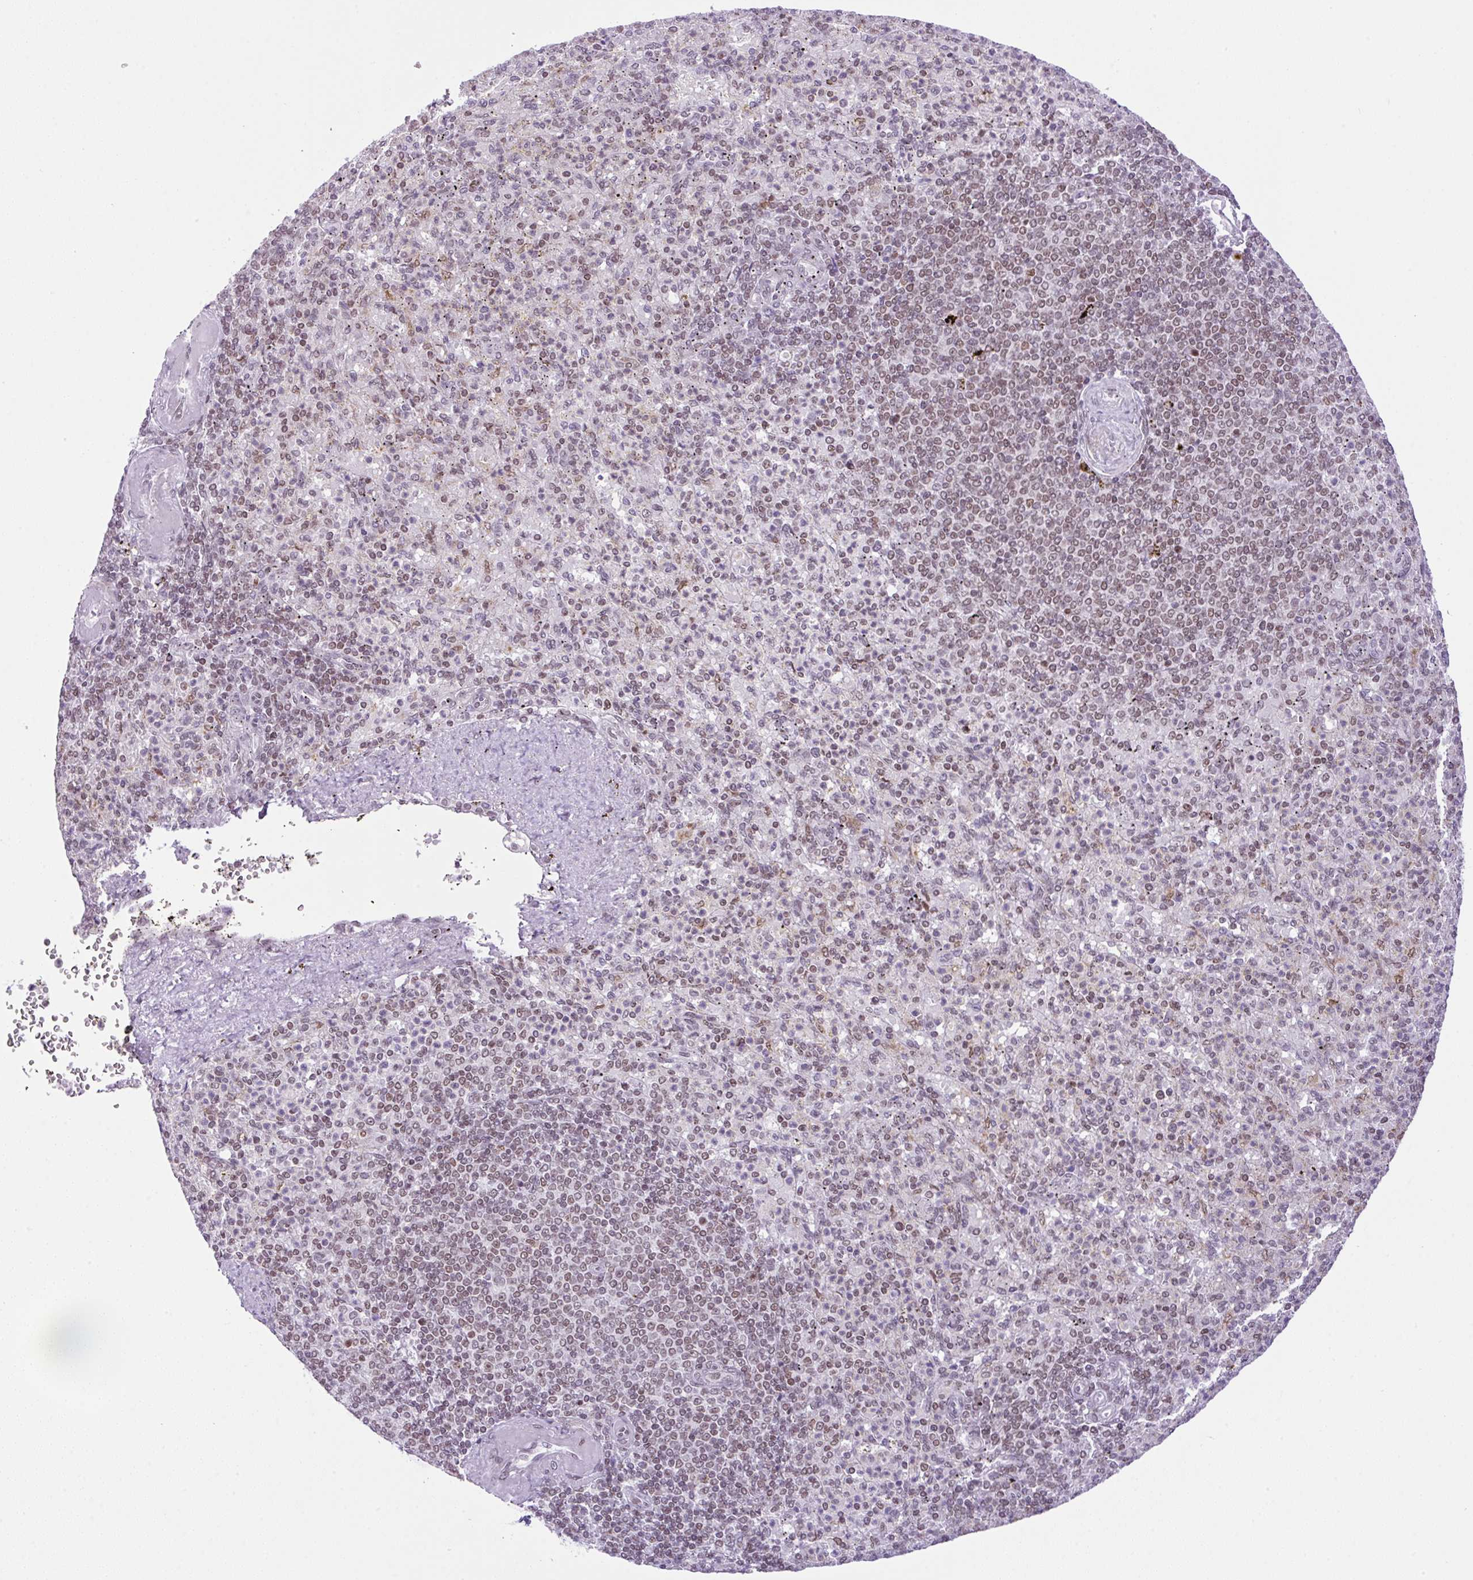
{"staining": {"intensity": "weak", "quantity": "<25%", "location": "nuclear"}, "tissue": "spleen", "cell_type": "Cells in red pulp", "image_type": "normal", "snomed": [{"axis": "morphology", "description": "Normal tissue, NOS"}, {"axis": "topography", "description": "Spleen"}], "caption": "Cells in red pulp are negative for brown protein staining in unremarkable spleen. (DAB (3,3'-diaminobenzidine) IHC with hematoxylin counter stain).", "gene": "CCDC137", "patient": {"sex": "female", "age": 74}}